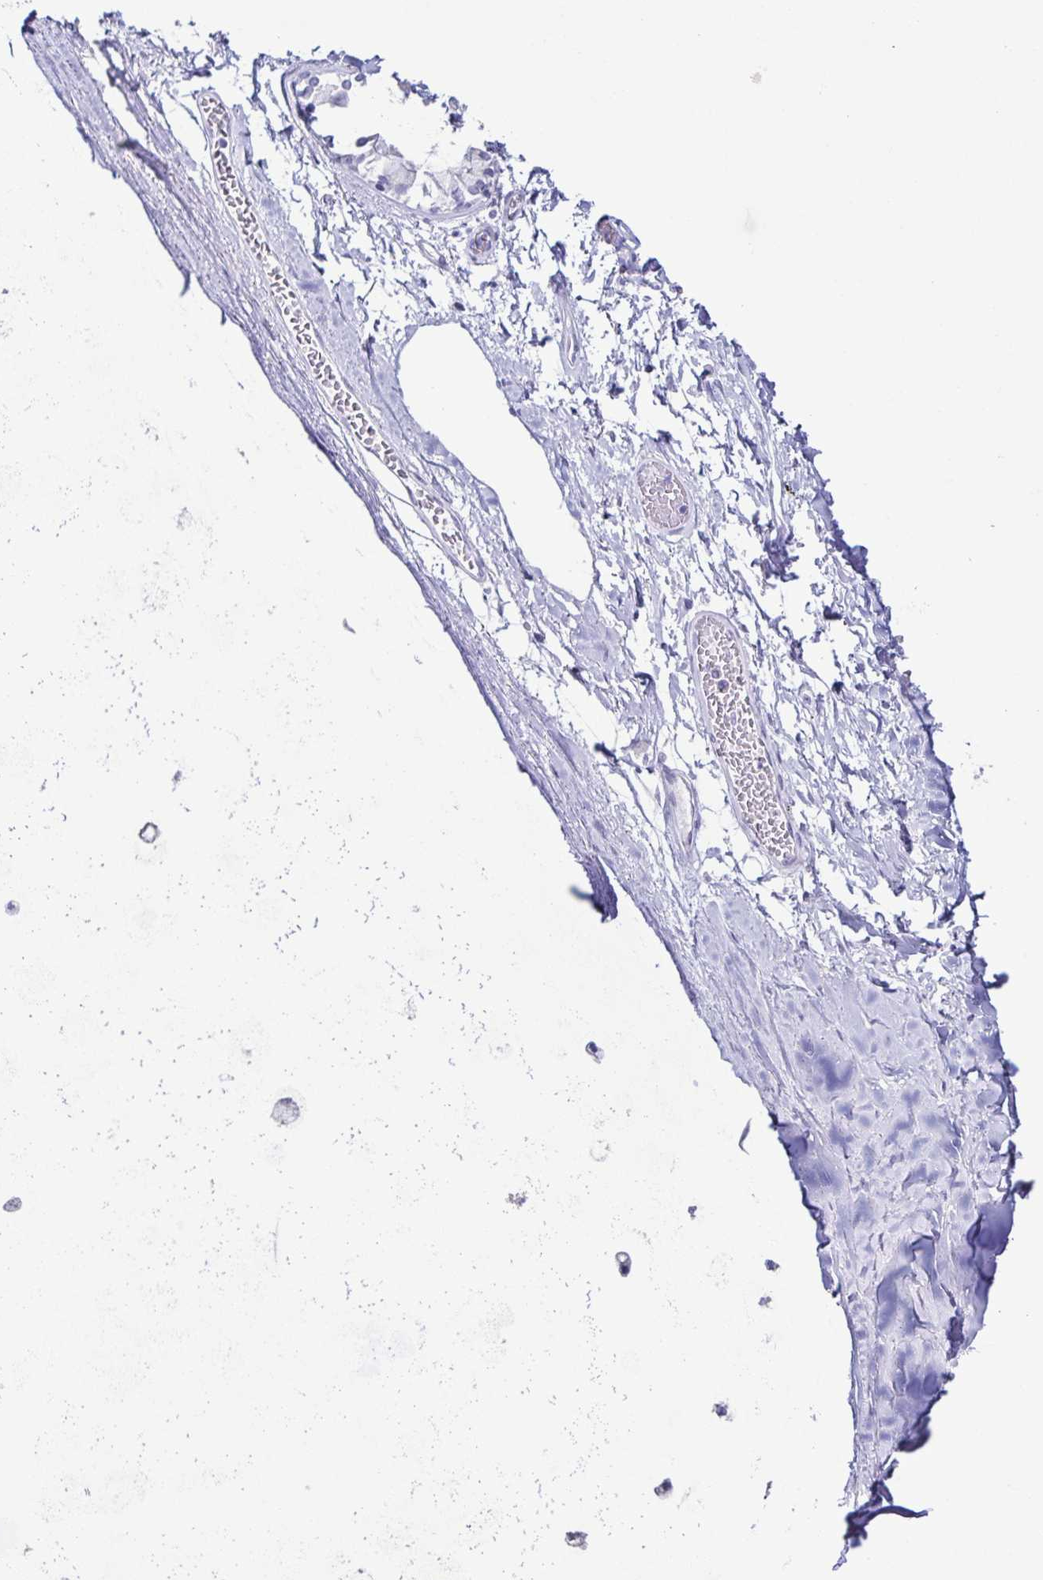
{"staining": {"intensity": "negative", "quantity": "none", "location": "none"}, "tissue": "soft tissue", "cell_type": "Chondrocytes", "image_type": "normal", "snomed": [{"axis": "morphology", "description": "Normal tissue, NOS"}, {"axis": "topography", "description": "Cartilage tissue"}, {"axis": "topography", "description": "Bronchus"}, {"axis": "topography", "description": "Peripheral nerve tissue"}], "caption": "This is a image of IHC staining of unremarkable soft tissue, which shows no positivity in chondrocytes.", "gene": "AZU1", "patient": {"sex": "male", "age": 67}}